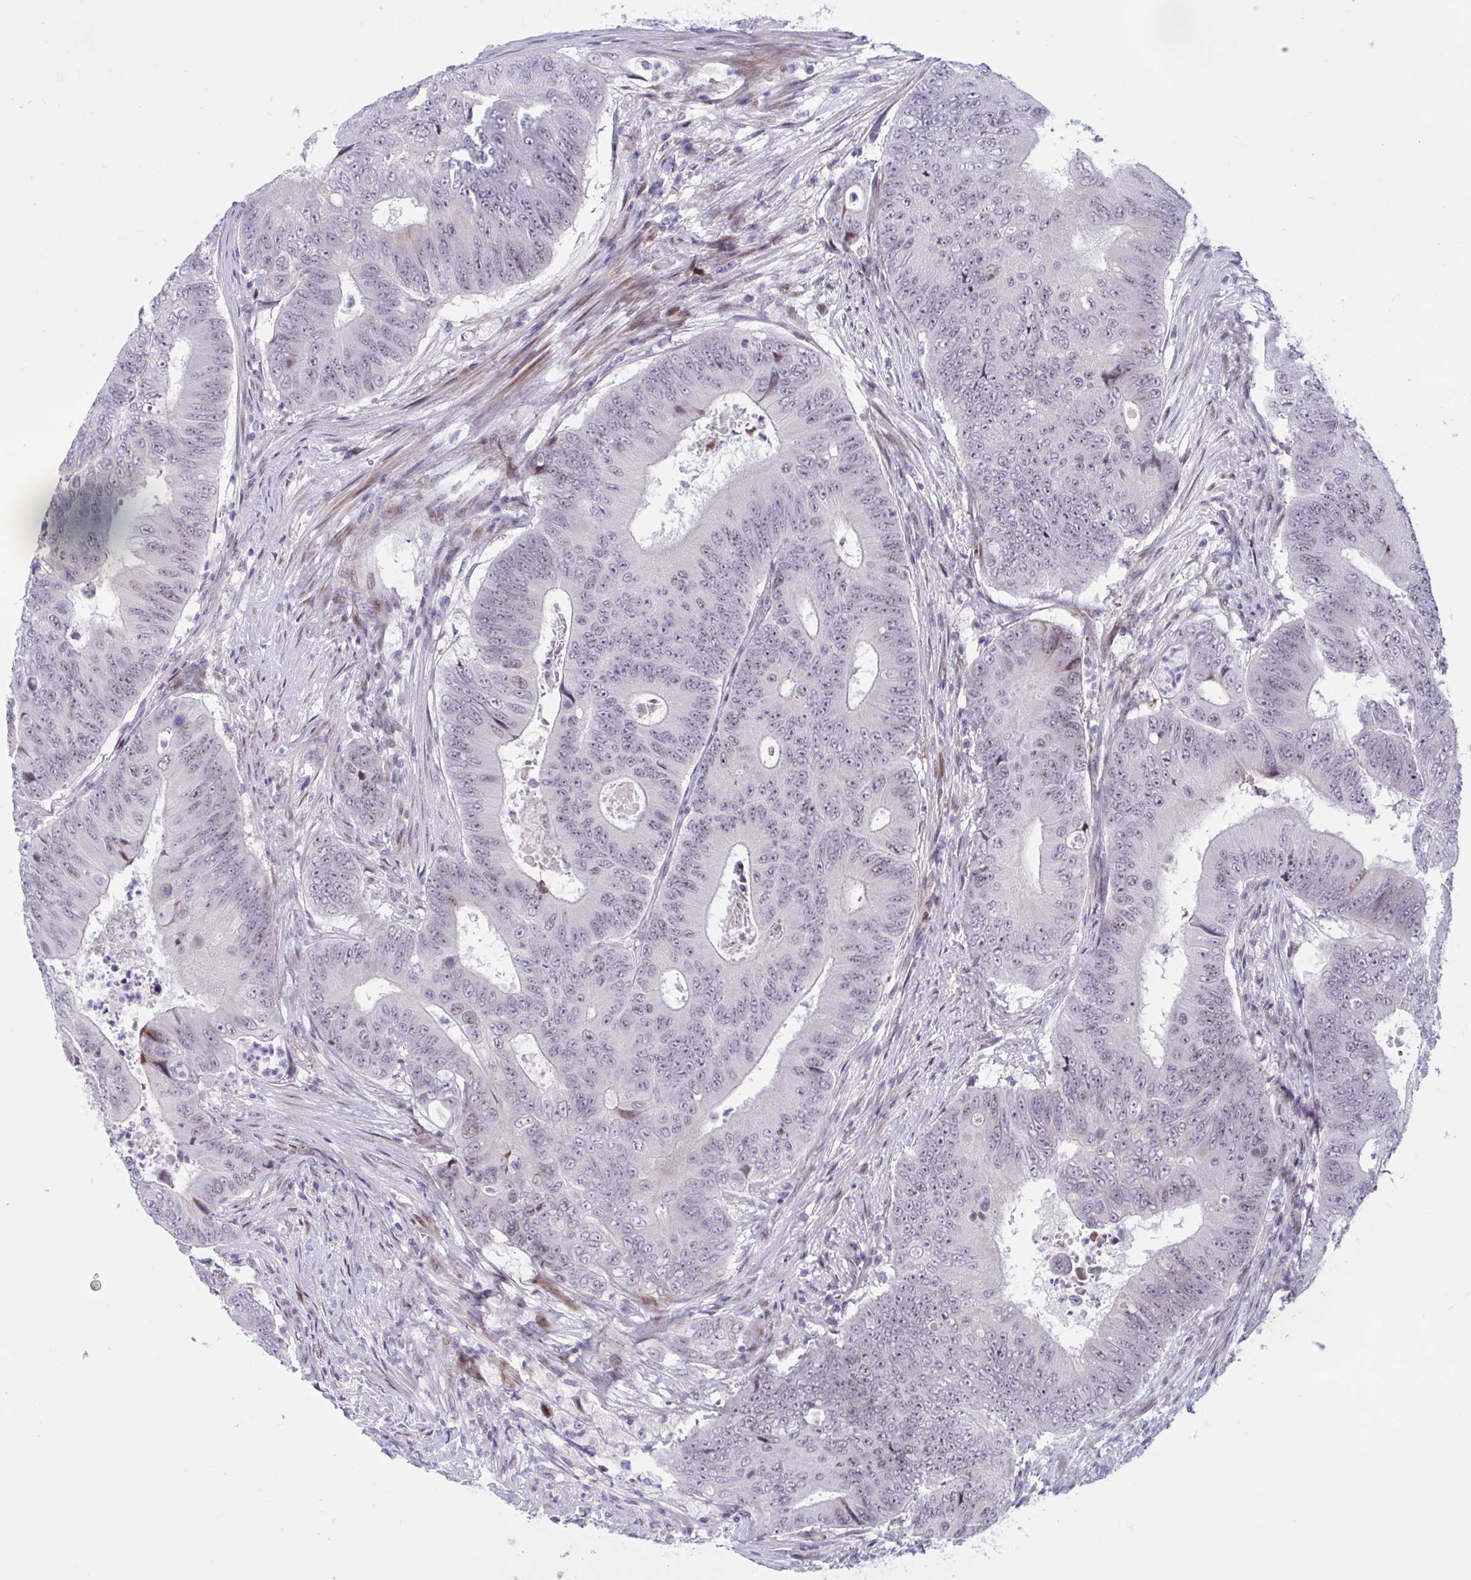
{"staining": {"intensity": "weak", "quantity": "25%-75%", "location": "nuclear"}, "tissue": "colorectal cancer", "cell_type": "Tumor cells", "image_type": "cancer", "snomed": [{"axis": "morphology", "description": "Adenocarcinoma, NOS"}, {"axis": "topography", "description": "Colon"}], "caption": "This is an image of IHC staining of colorectal adenocarcinoma, which shows weak staining in the nuclear of tumor cells.", "gene": "RBL1", "patient": {"sex": "female", "age": 48}}